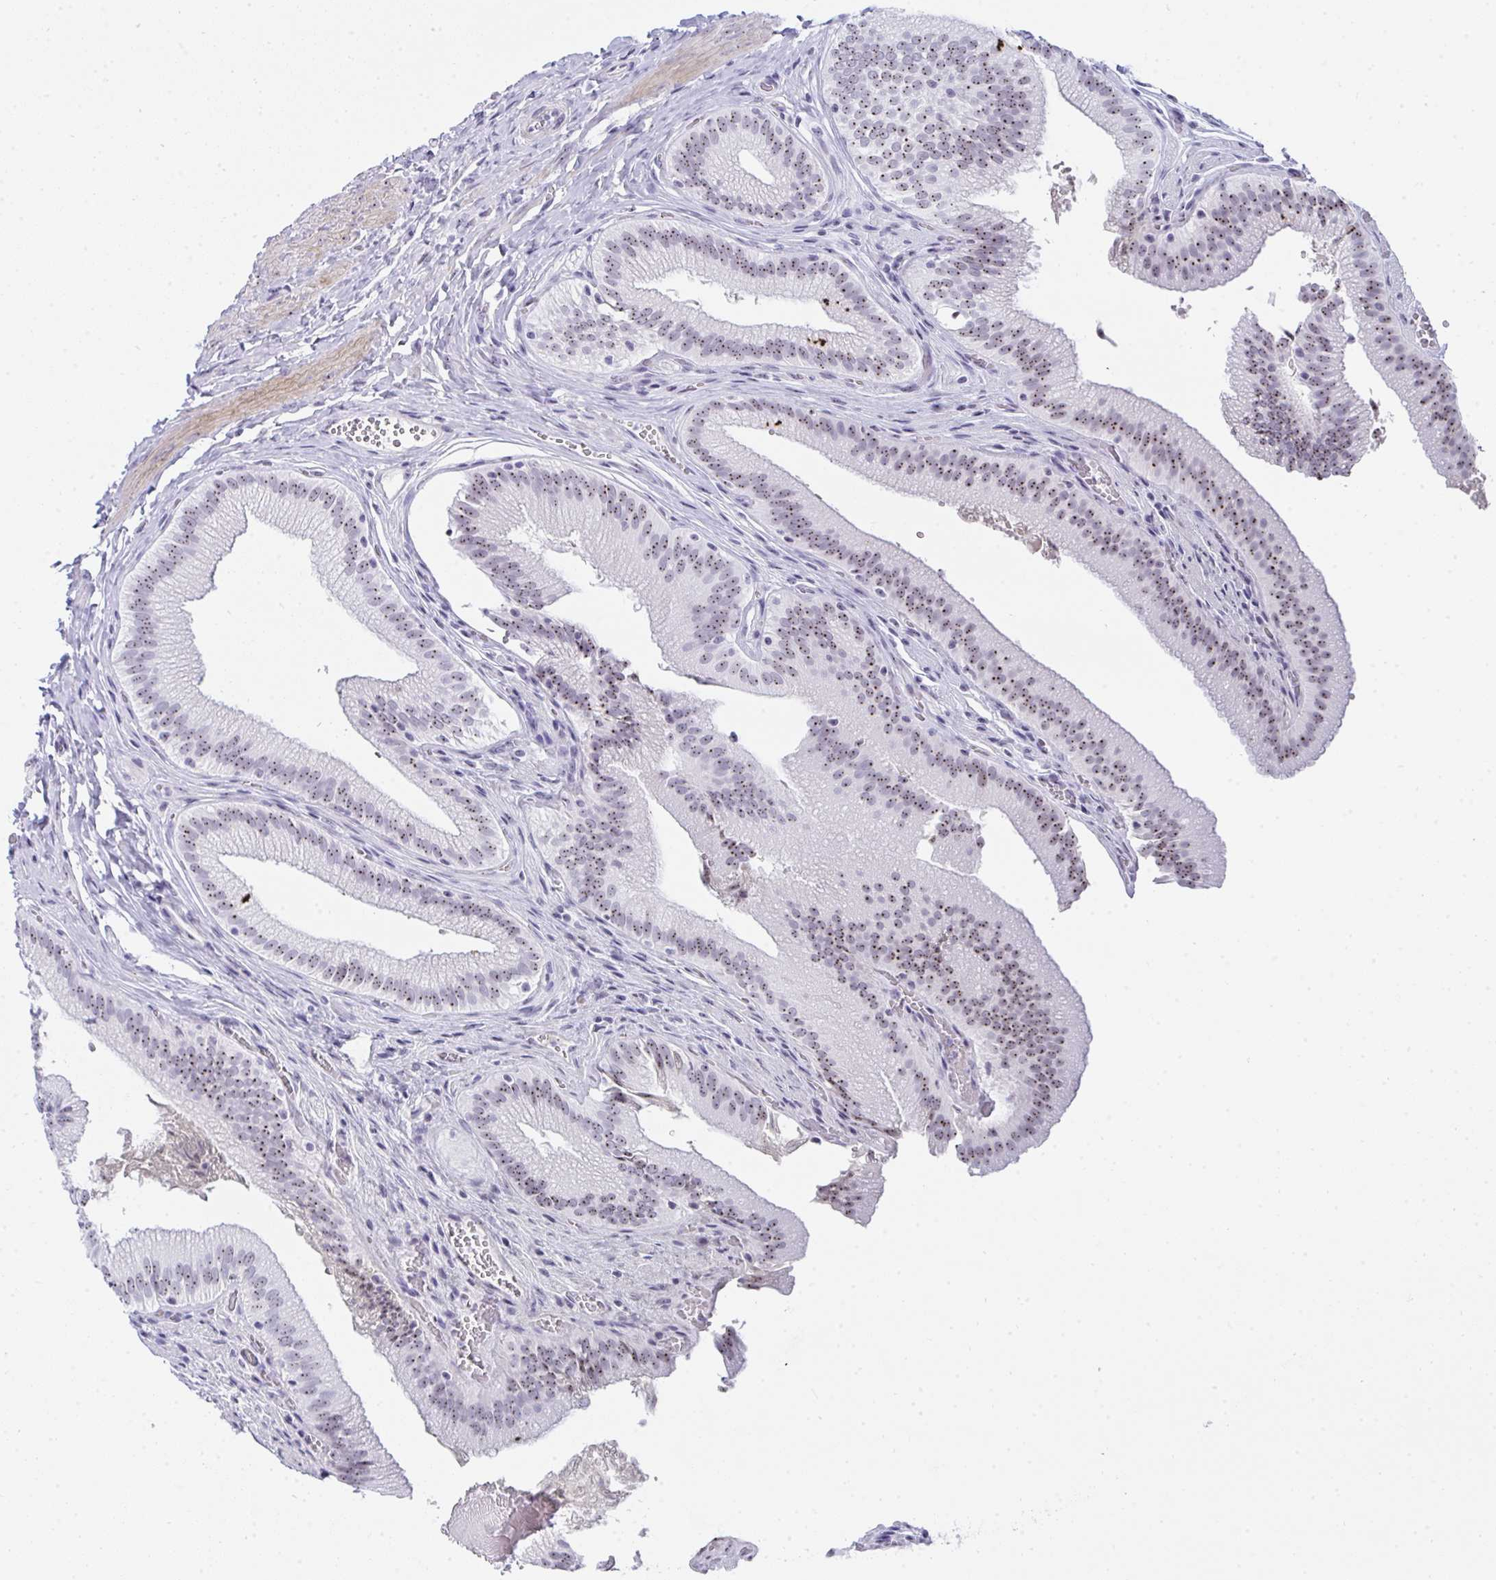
{"staining": {"intensity": "moderate", "quantity": ">75%", "location": "nuclear"}, "tissue": "gallbladder", "cell_type": "Glandular cells", "image_type": "normal", "snomed": [{"axis": "morphology", "description": "Normal tissue, NOS"}, {"axis": "topography", "description": "Gallbladder"}, {"axis": "topography", "description": "Peripheral nerve tissue"}], "caption": "IHC photomicrograph of normal gallbladder stained for a protein (brown), which reveals medium levels of moderate nuclear positivity in about >75% of glandular cells.", "gene": "NOP10", "patient": {"sex": "male", "age": 17}}